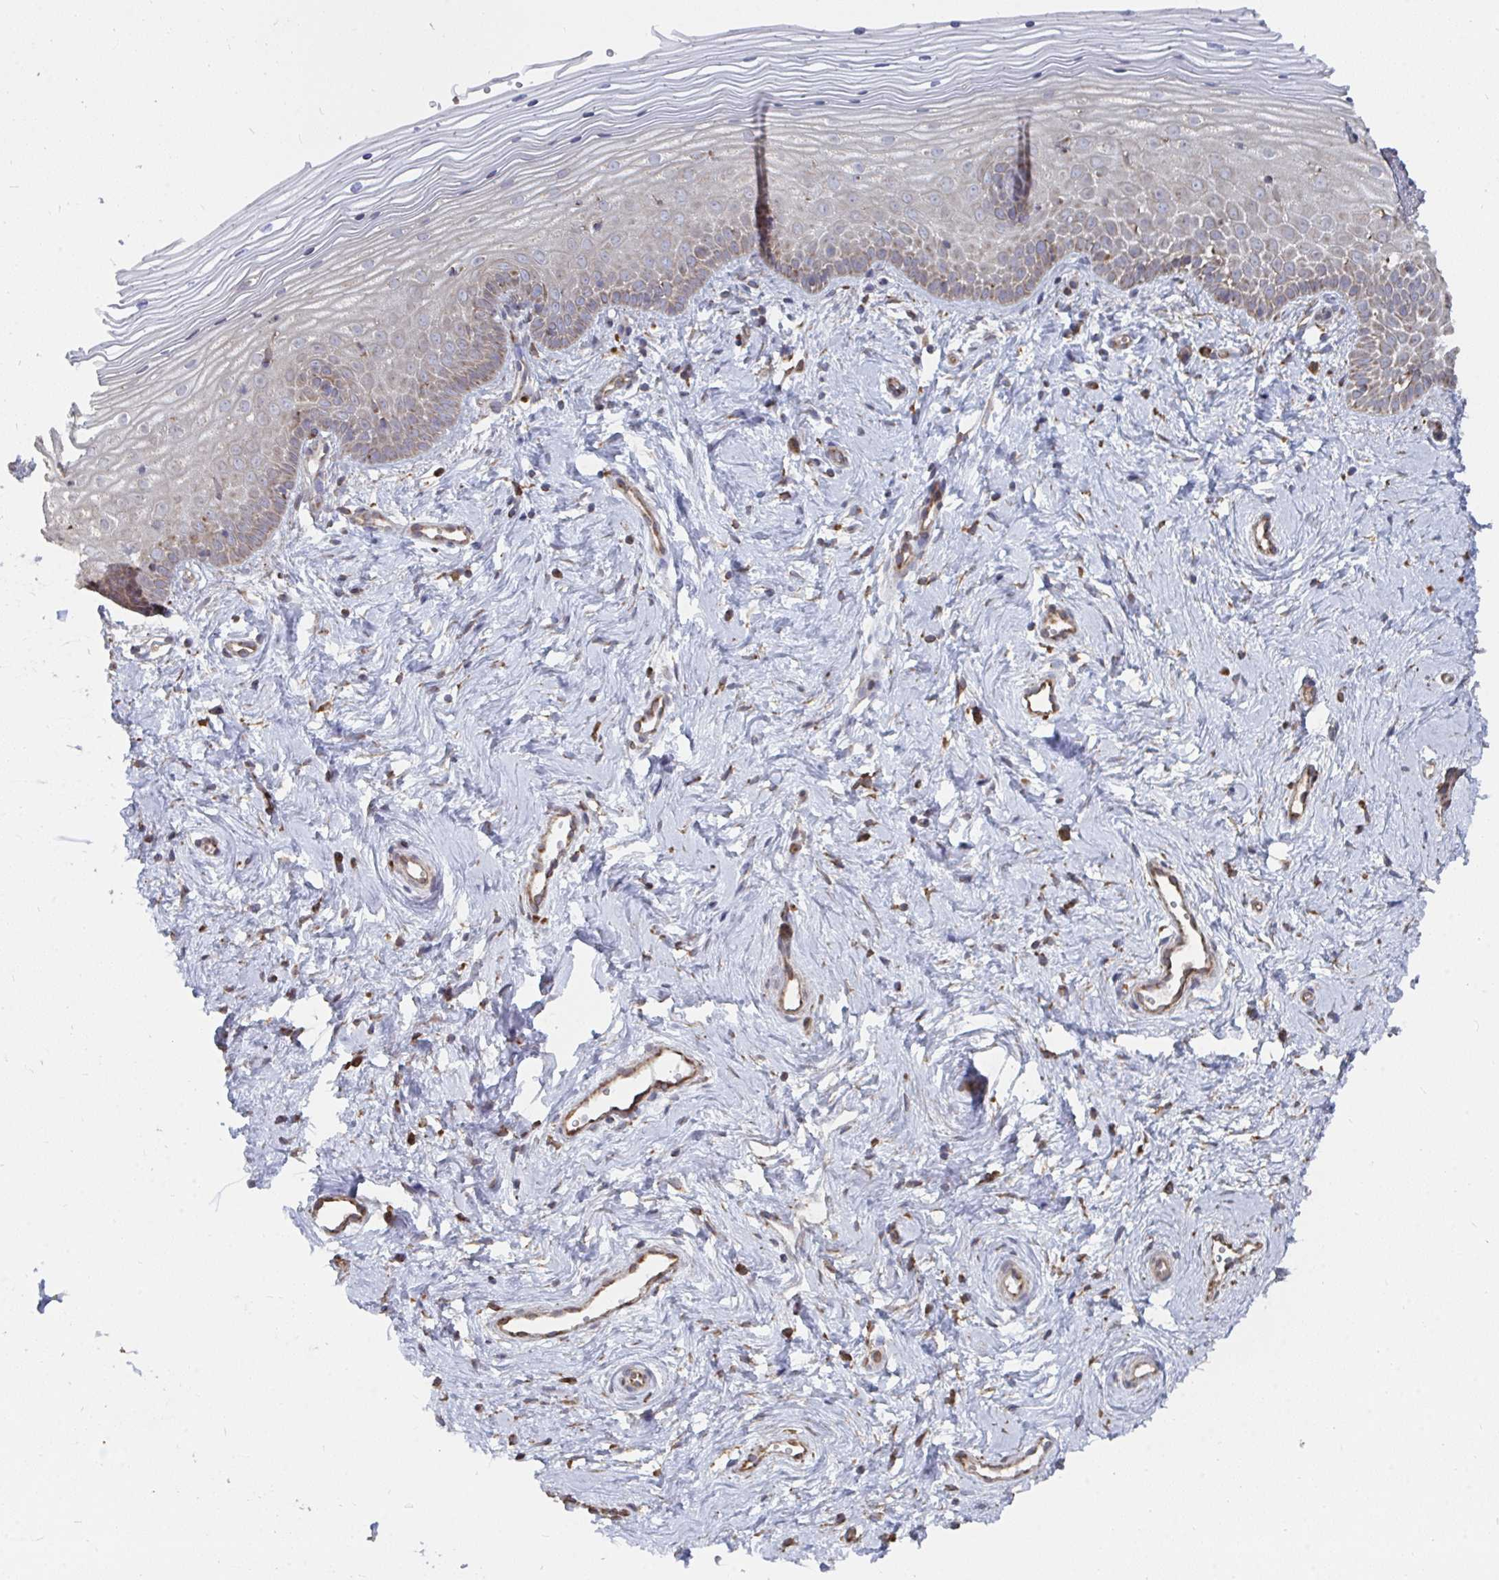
{"staining": {"intensity": "weak", "quantity": "<25%", "location": "cytoplasmic/membranous"}, "tissue": "vagina", "cell_type": "Squamous epithelial cells", "image_type": "normal", "snomed": [{"axis": "morphology", "description": "Normal tissue, NOS"}, {"axis": "topography", "description": "Vagina"}], "caption": "Squamous epithelial cells are negative for brown protein staining in benign vagina. The staining is performed using DAB brown chromogen with nuclei counter-stained in using hematoxylin.", "gene": "ELAVL1", "patient": {"sex": "female", "age": 38}}